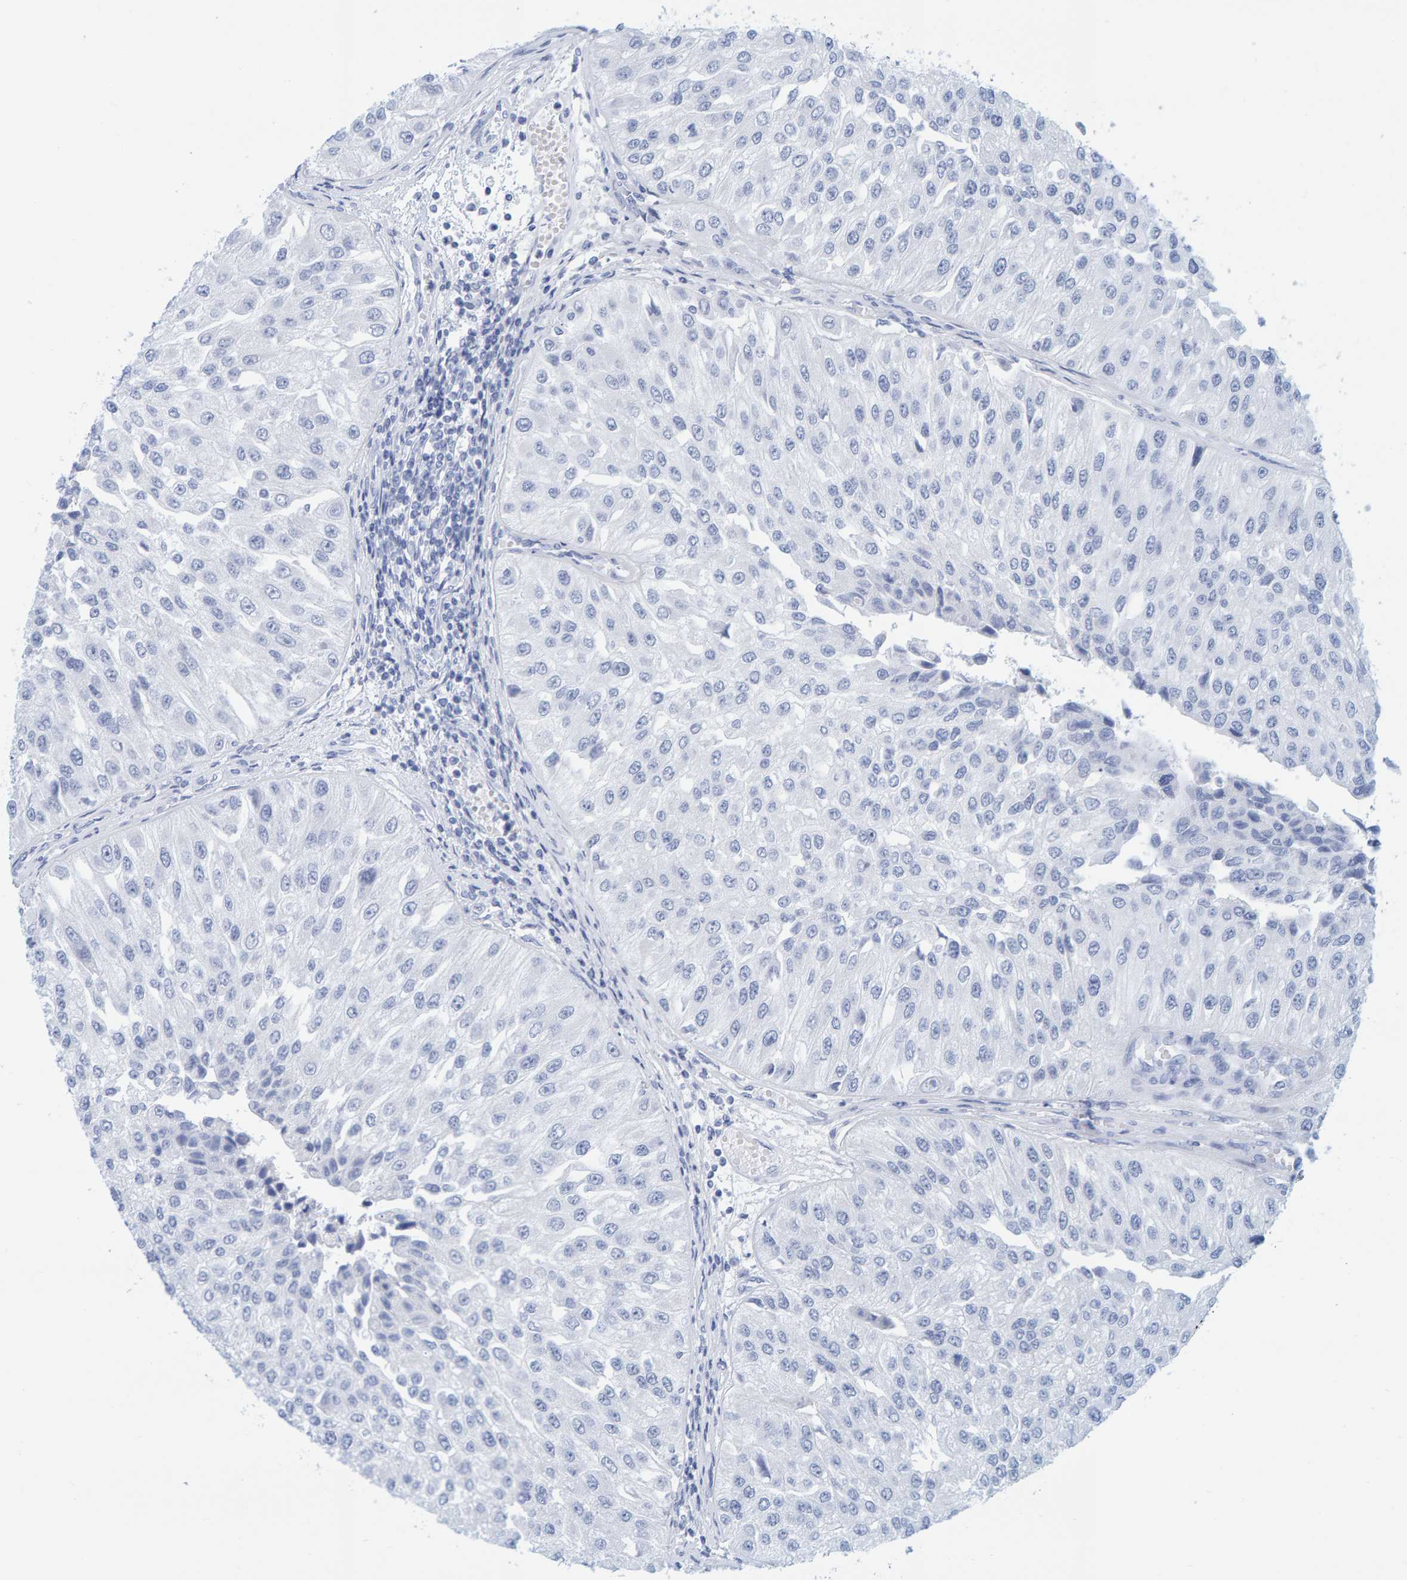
{"staining": {"intensity": "negative", "quantity": "none", "location": "none"}, "tissue": "urothelial cancer", "cell_type": "Tumor cells", "image_type": "cancer", "snomed": [{"axis": "morphology", "description": "Urothelial carcinoma, High grade"}, {"axis": "topography", "description": "Kidney"}, {"axis": "topography", "description": "Urinary bladder"}], "caption": "High power microscopy histopathology image of an immunohistochemistry micrograph of urothelial cancer, revealing no significant staining in tumor cells.", "gene": "SFTPC", "patient": {"sex": "male", "age": 77}}